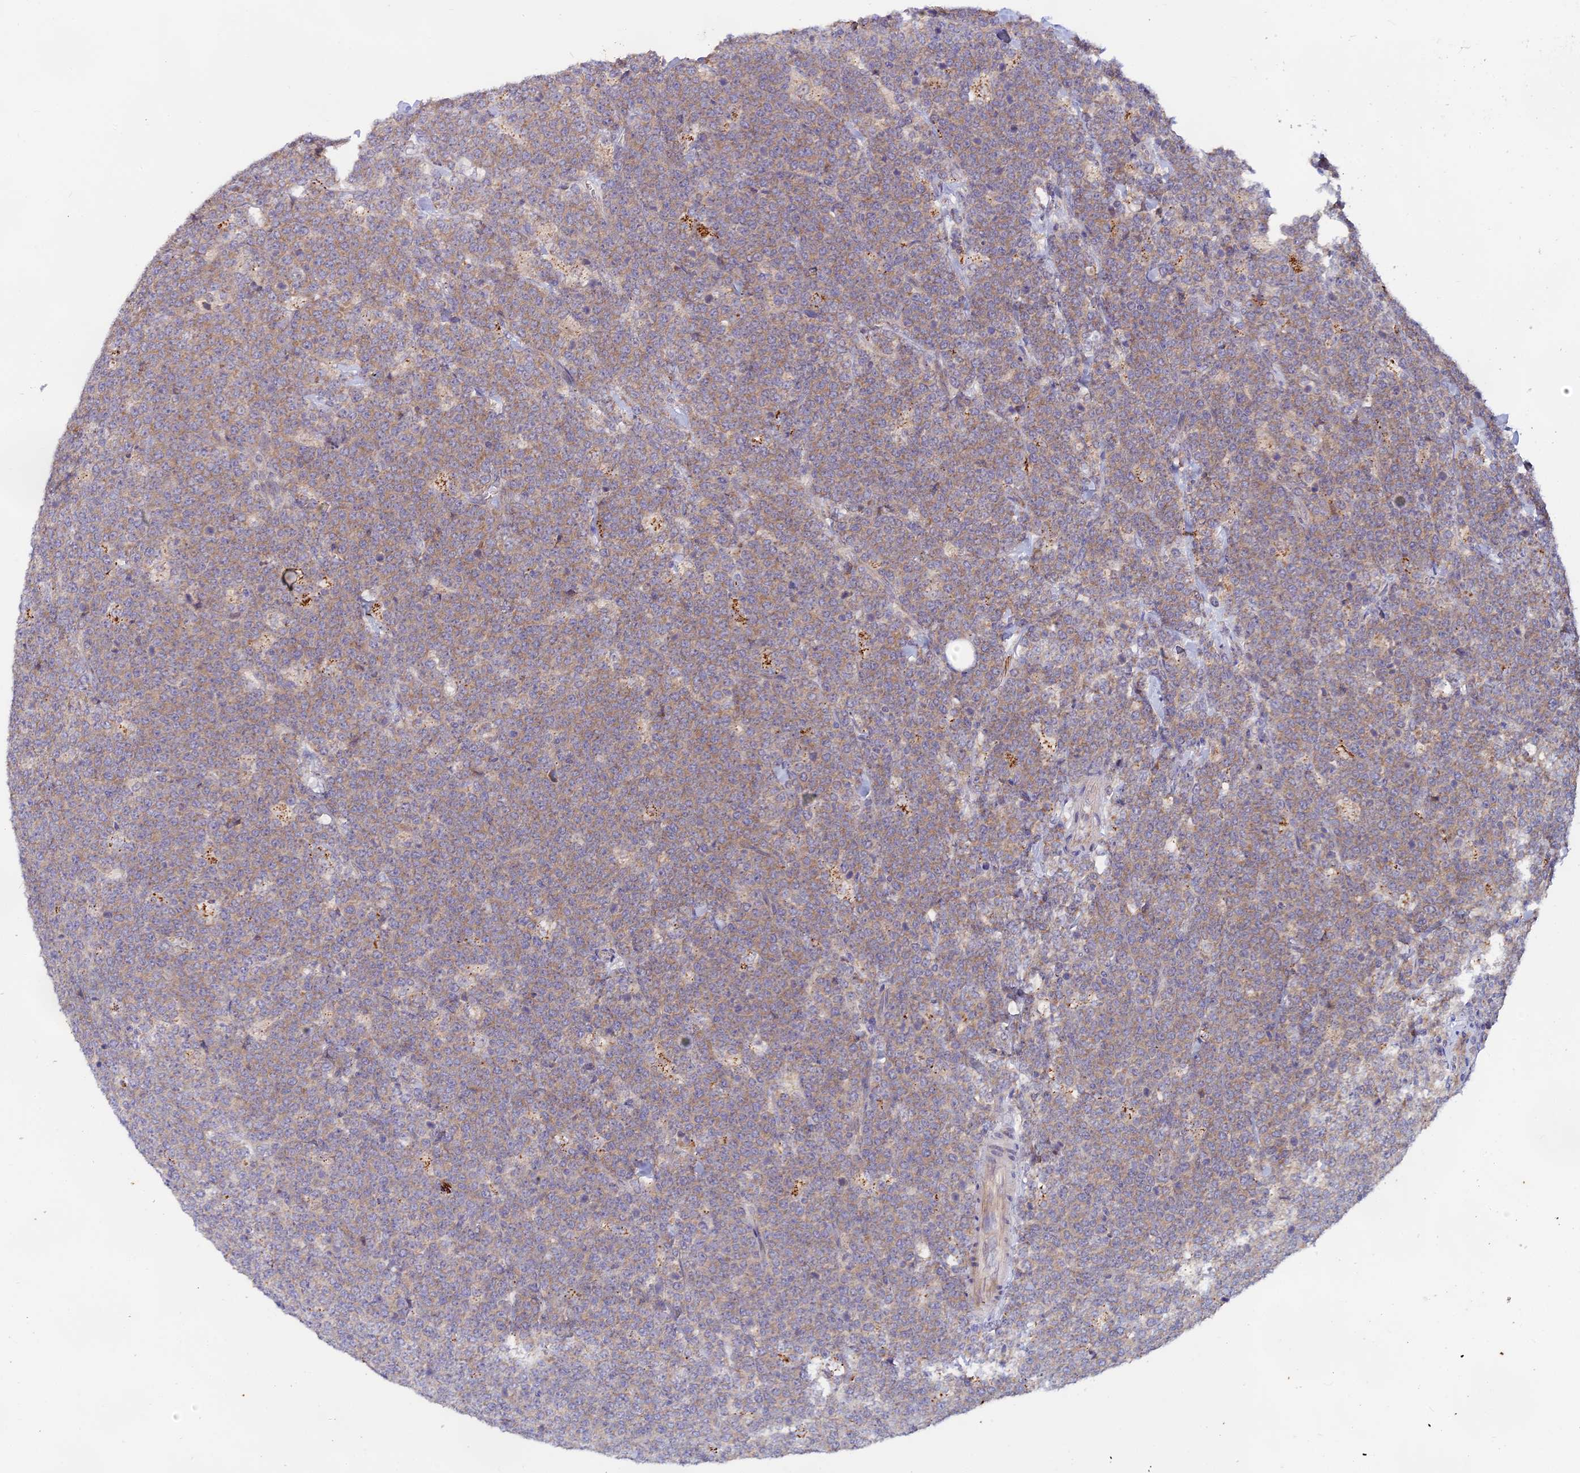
{"staining": {"intensity": "weak", "quantity": "25%-75%", "location": "cytoplasmic/membranous"}, "tissue": "lymphoma", "cell_type": "Tumor cells", "image_type": "cancer", "snomed": [{"axis": "morphology", "description": "Malignant lymphoma, non-Hodgkin's type, High grade"}, {"axis": "topography", "description": "Small intestine"}], "caption": "A brown stain highlights weak cytoplasmic/membranous staining of a protein in human lymphoma tumor cells.", "gene": "TENT4B", "patient": {"sex": "male", "age": 8}}